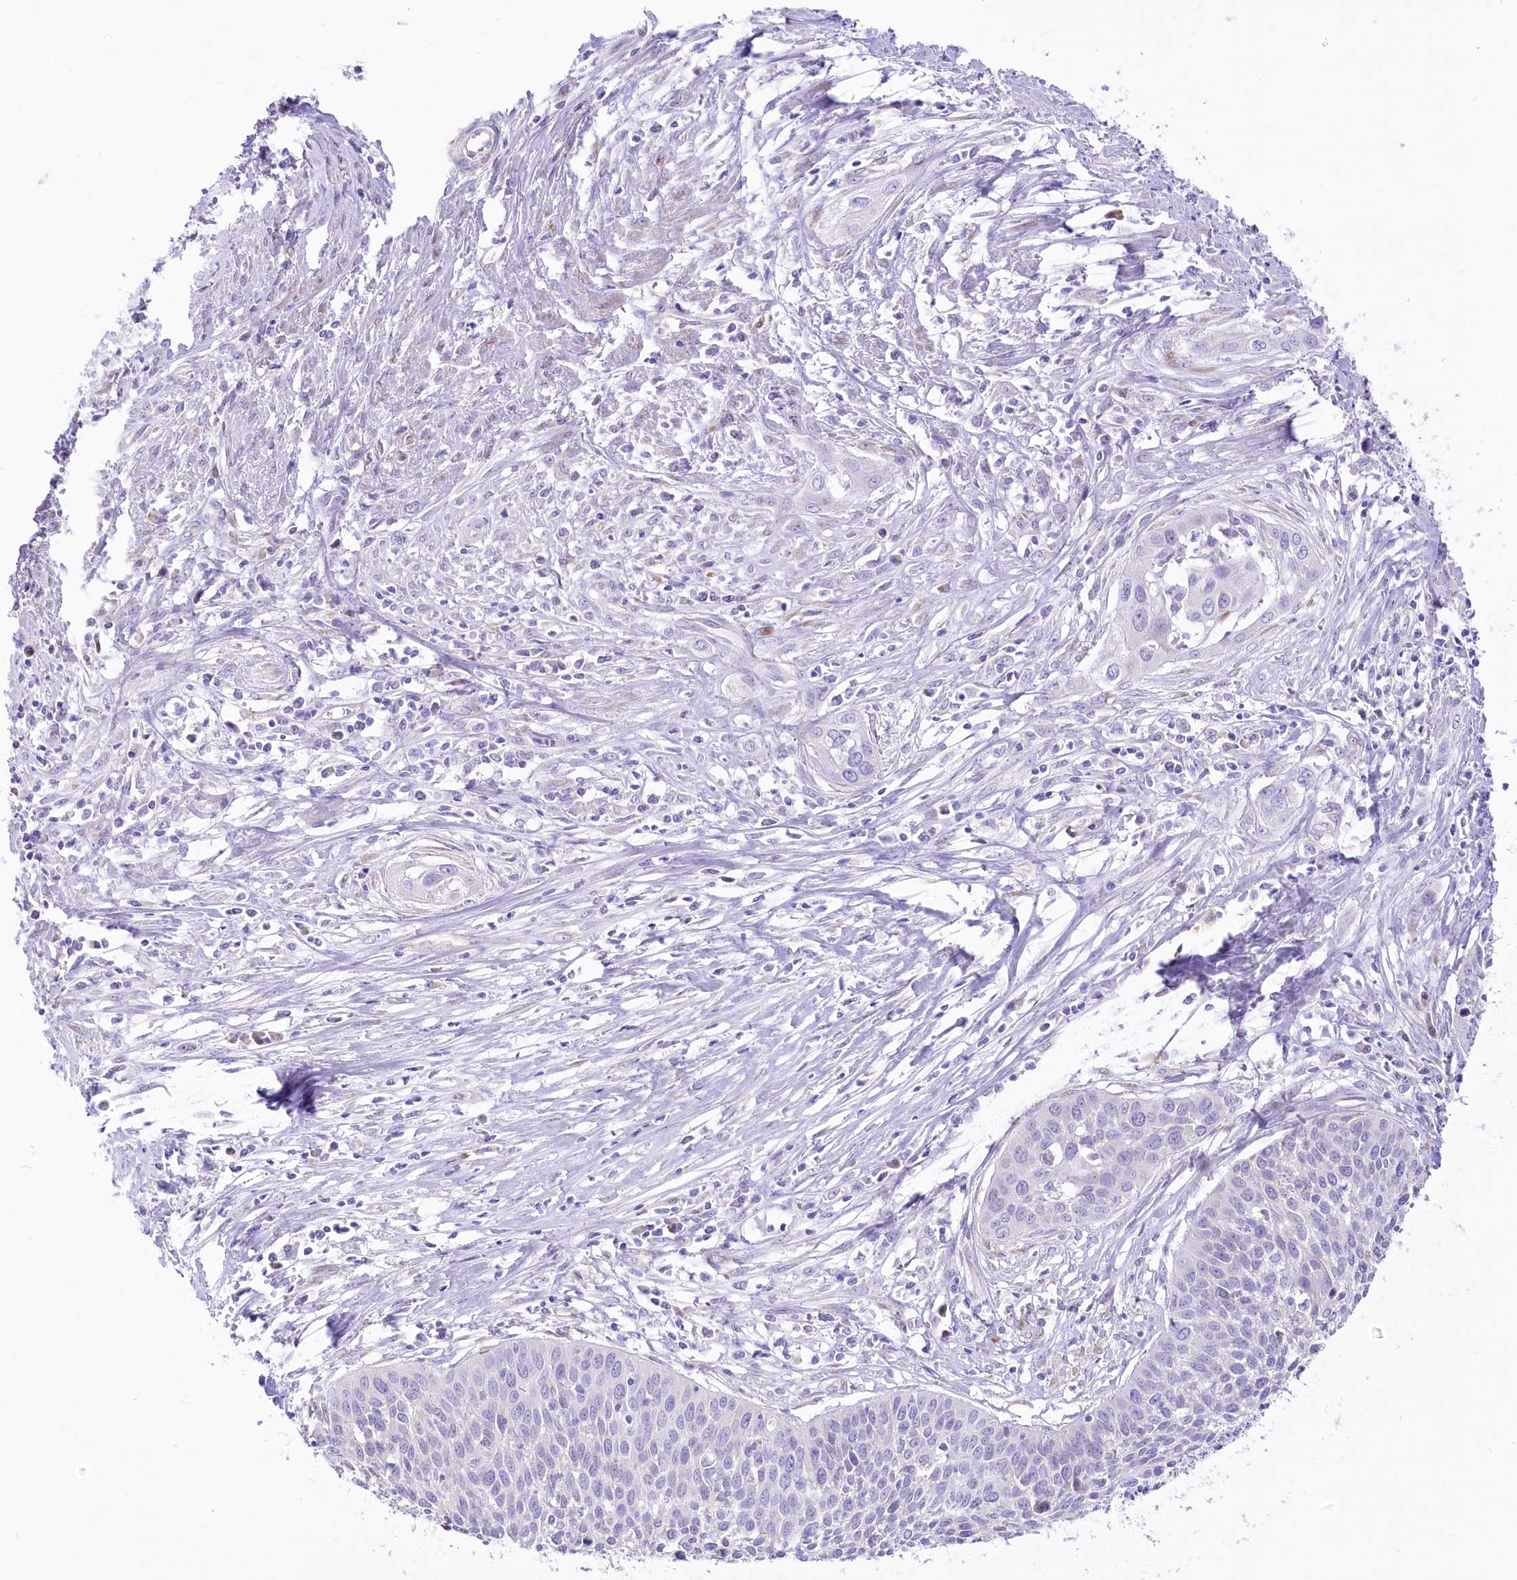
{"staining": {"intensity": "negative", "quantity": "none", "location": "none"}, "tissue": "cervical cancer", "cell_type": "Tumor cells", "image_type": "cancer", "snomed": [{"axis": "morphology", "description": "Squamous cell carcinoma, NOS"}, {"axis": "topography", "description": "Cervix"}], "caption": "IHC micrograph of neoplastic tissue: squamous cell carcinoma (cervical) stained with DAB exhibits no significant protein positivity in tumor cells. (DAB (3,3'-diaminobenzidine) immunohistochemistry (IHC) with hematoxylin counter stain).", "gene": "STT3B", "patient": {"sex": "female", "age": 34}}